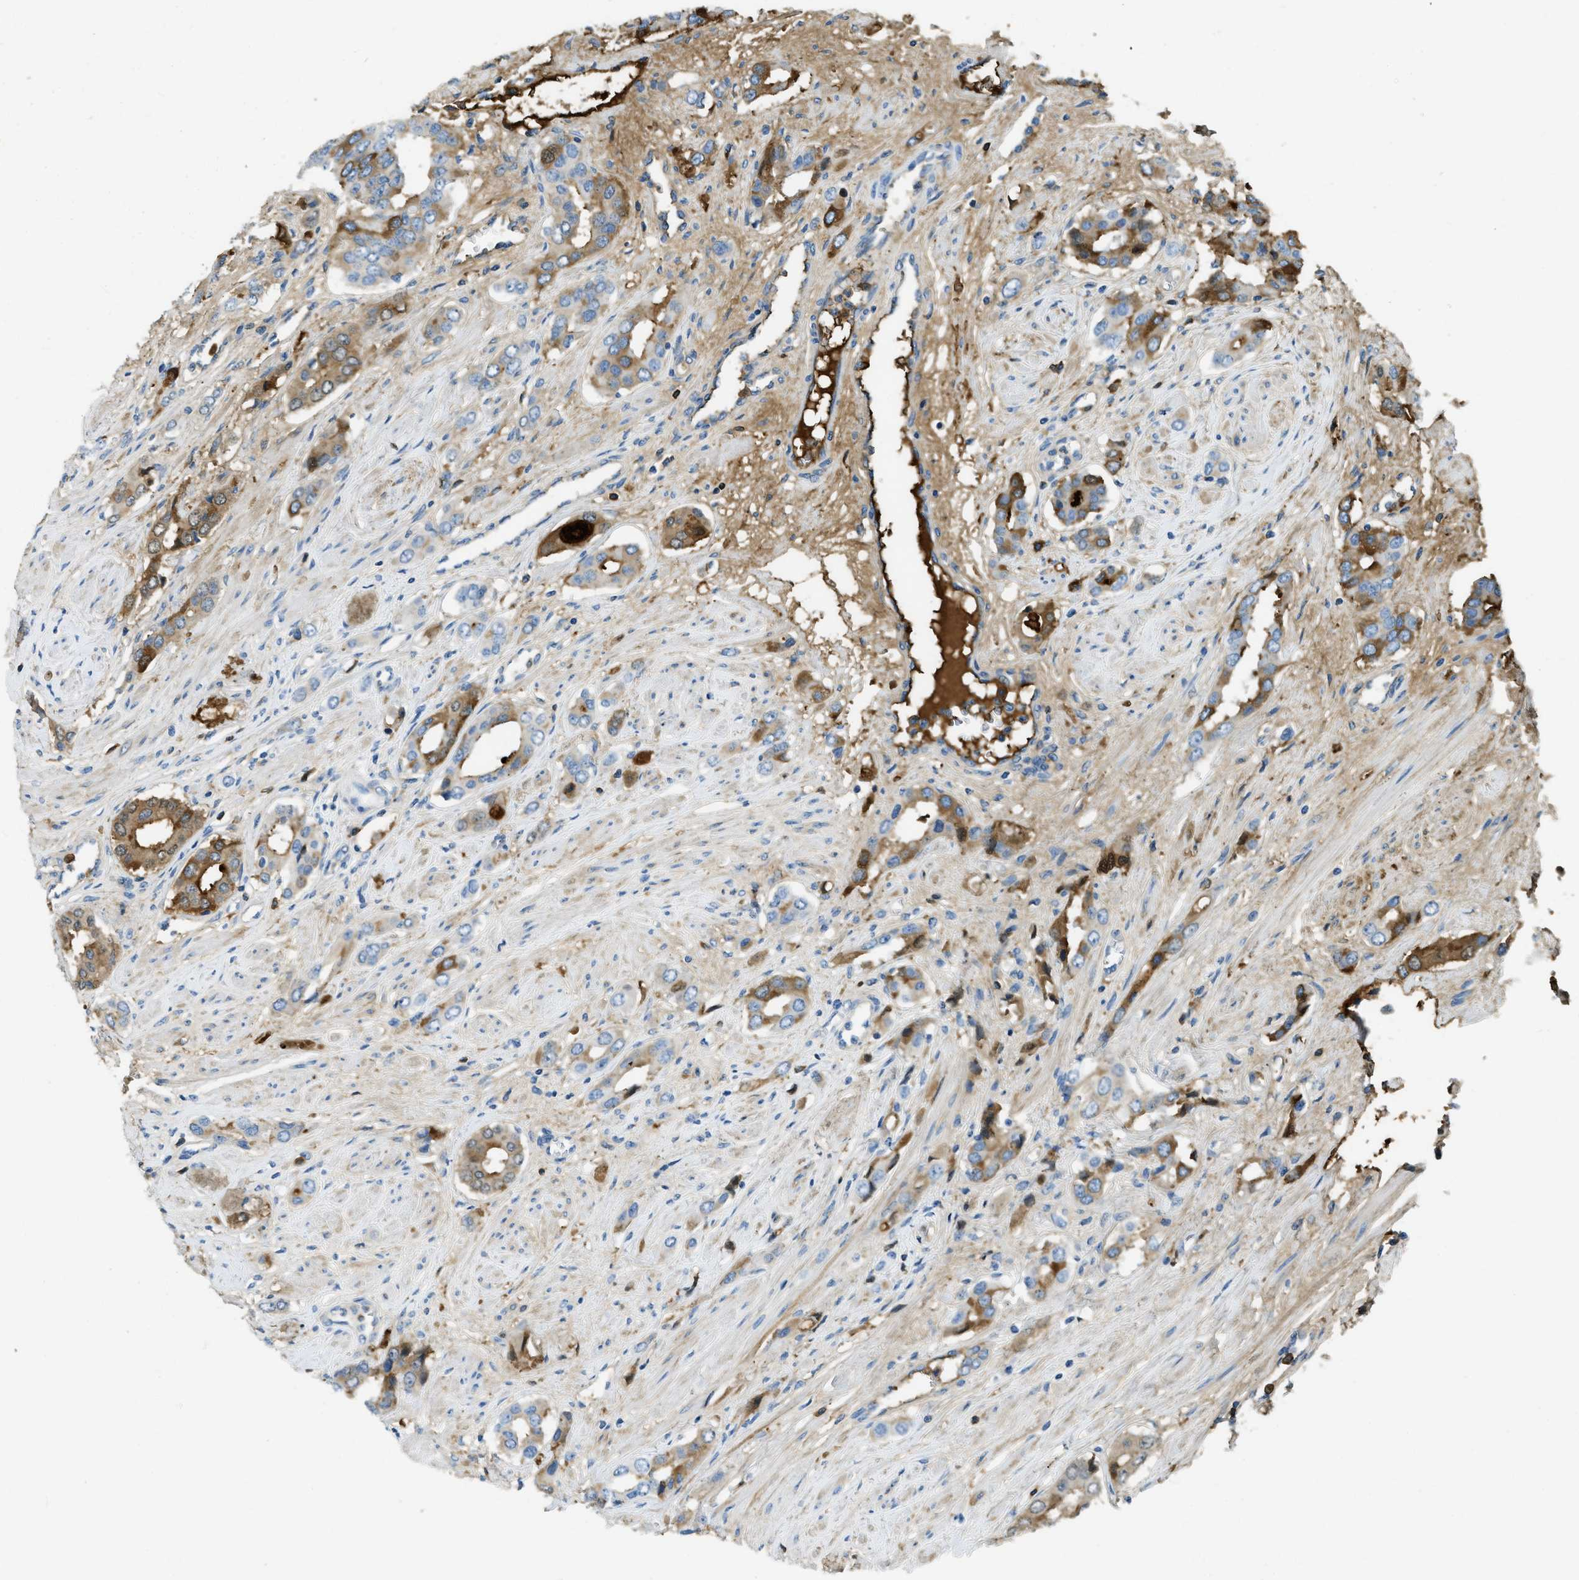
{"staining": {"intensity": "moderate", "quantity": ">75%", "location": "cytoplasmic/membranous"}, "tissue": "prostate cancer", "cell_type": "Tumor cells", "image_type": "cancer", "snomed": [{"axis": "morphology", "description": "Adenocarcinoma, High grade"}, {"axis": "topography", "description": "Prostate"}], "caption": "This is an image of immunohistochemistry staining of prostate cancer, which shows moderate expression in the cytoplasmic/membranous of tumor cells.", "gene": "PRTN3", "patient": {"sex": "male", "age": 52}}